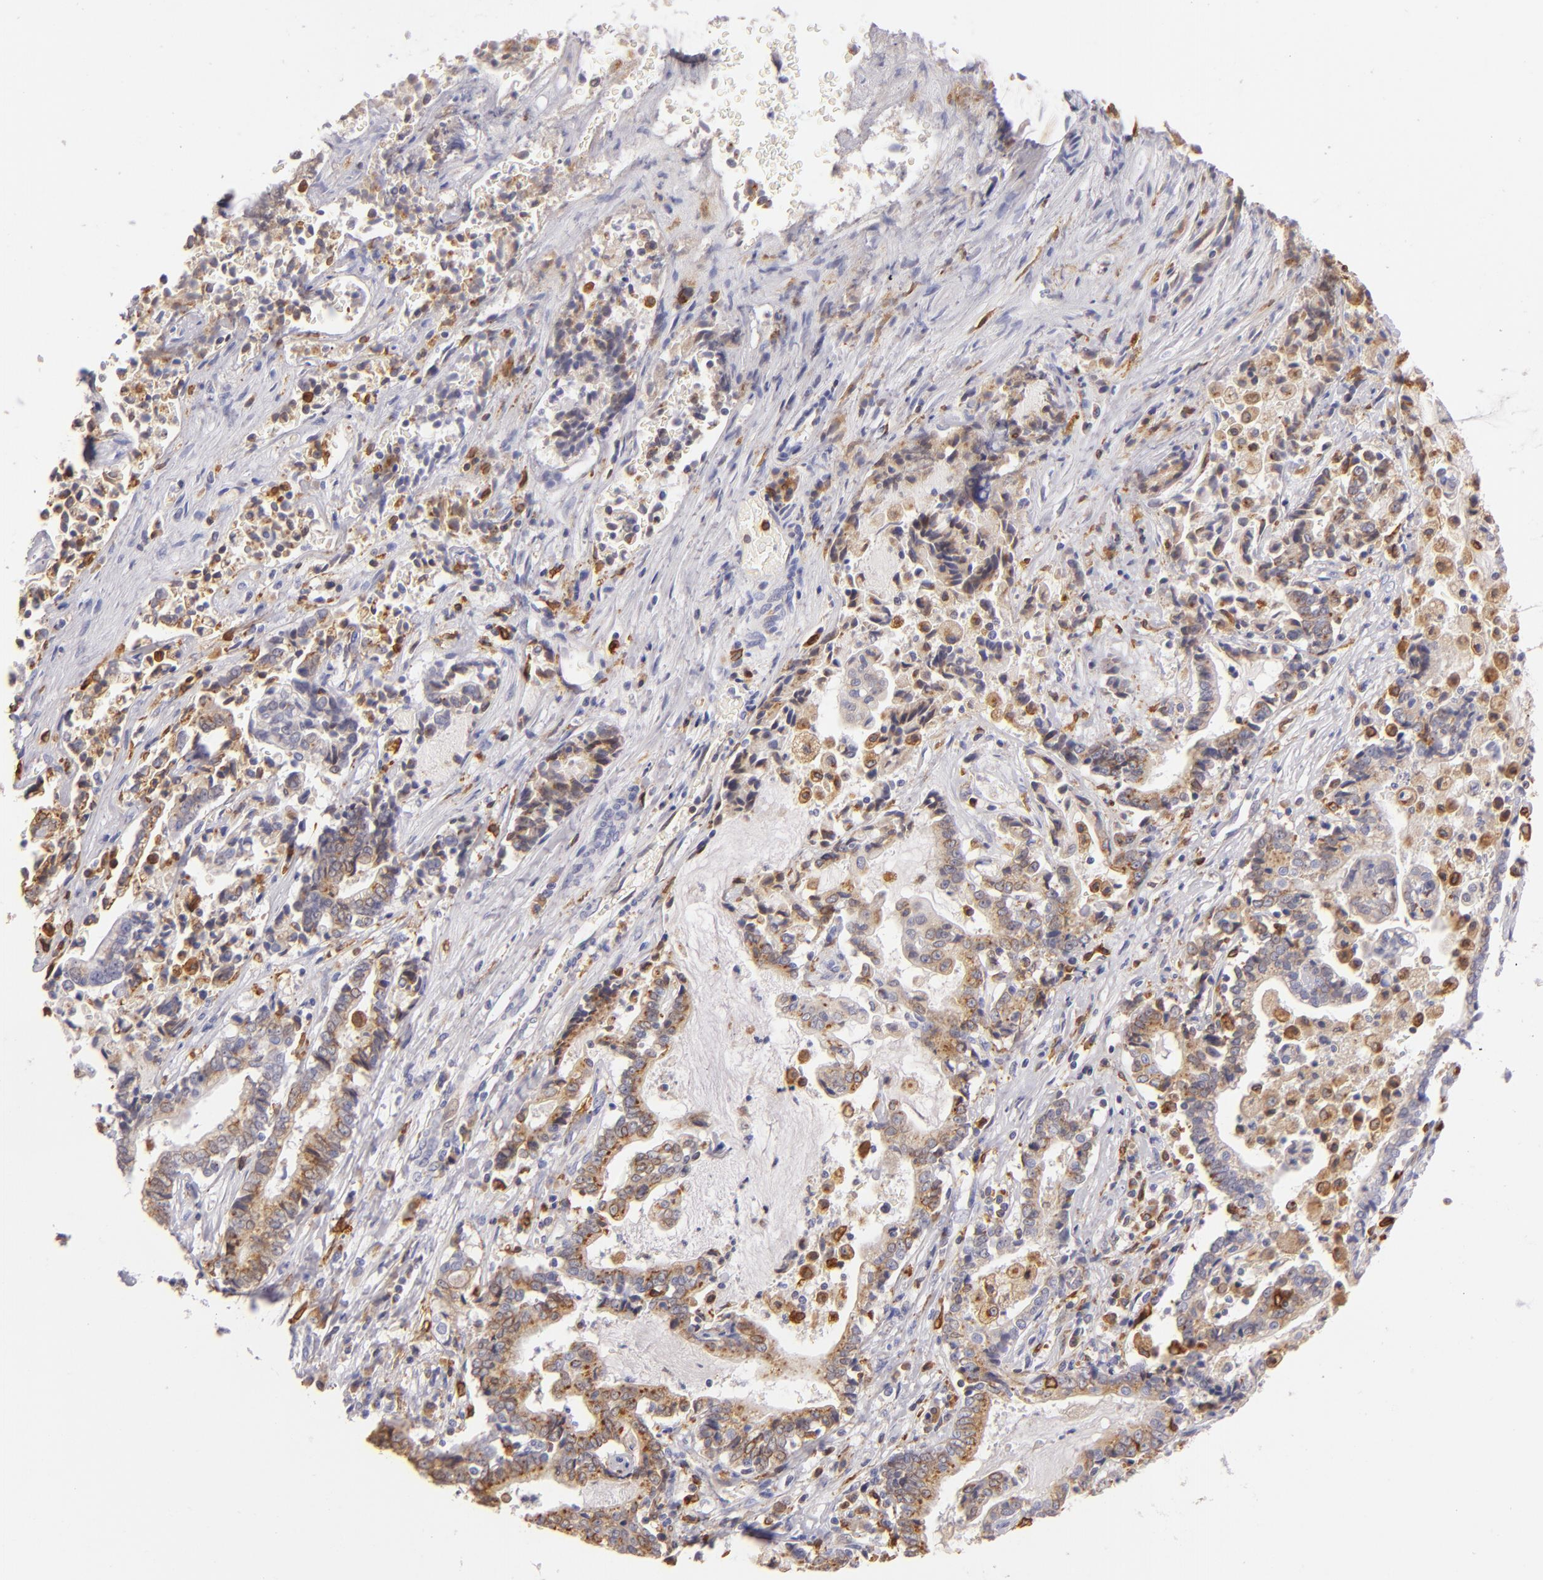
{"staining": {"intensity": "moderate", "quantity": "25%-75%", "location": "cytoplasmic/membranous"}, "tissue": "liver cancer", "cell_type": "Tumor cells", "image_type": "cancer", "snomed": [{"axis": "morphology", "description": "Cholangiocarcinoma"}, {"axis": "topography", "description": "Liver"}], "caption": "The histopathology image shows immunohistochemical staining of liver cholangiocarcinoma. There is moderate cytoplasmic/membranous expression is identified in about 25%-75% of tumor cells.", "gene": "CD74", "patient": {"sex": "male", "age": 57}}